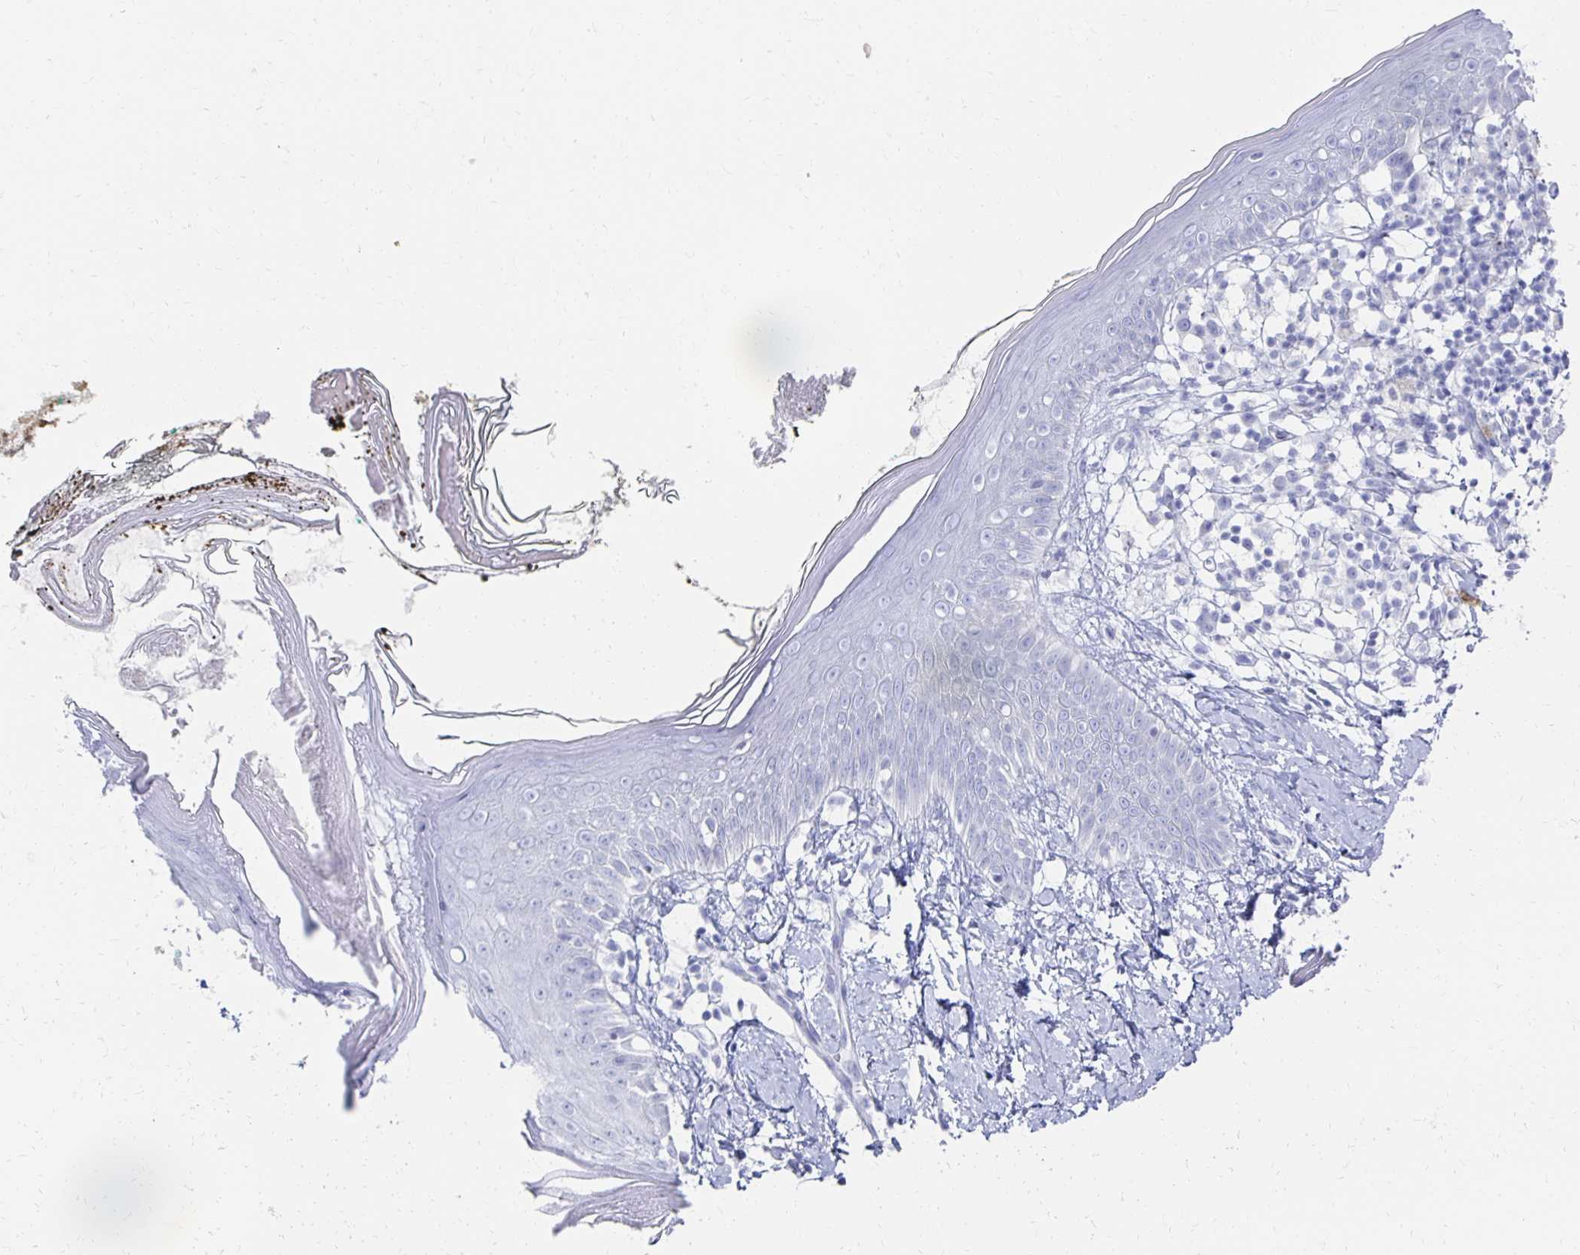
{"staining": {"intensity": "negative", "quantity": "none", "location": "none"}, "tissue": "skin", "cell_type": "Fibroblasts", "image_type": "normal", "snomed": [{"axis": "morphology", "description": "Normal tissue, NOS"}, {"axis": "topography", "description": "Skin"}], "caption": "An image of skin stained for a protein shows no brown staining in fibroblasts. The staining is performed using DAB (3,3'-diaminobenzidine) brown chromogen with nuclei counter-stained in using hematoxylin.", "gene": "PRDM7", "patient": {"sex": "female", "age": 34}}